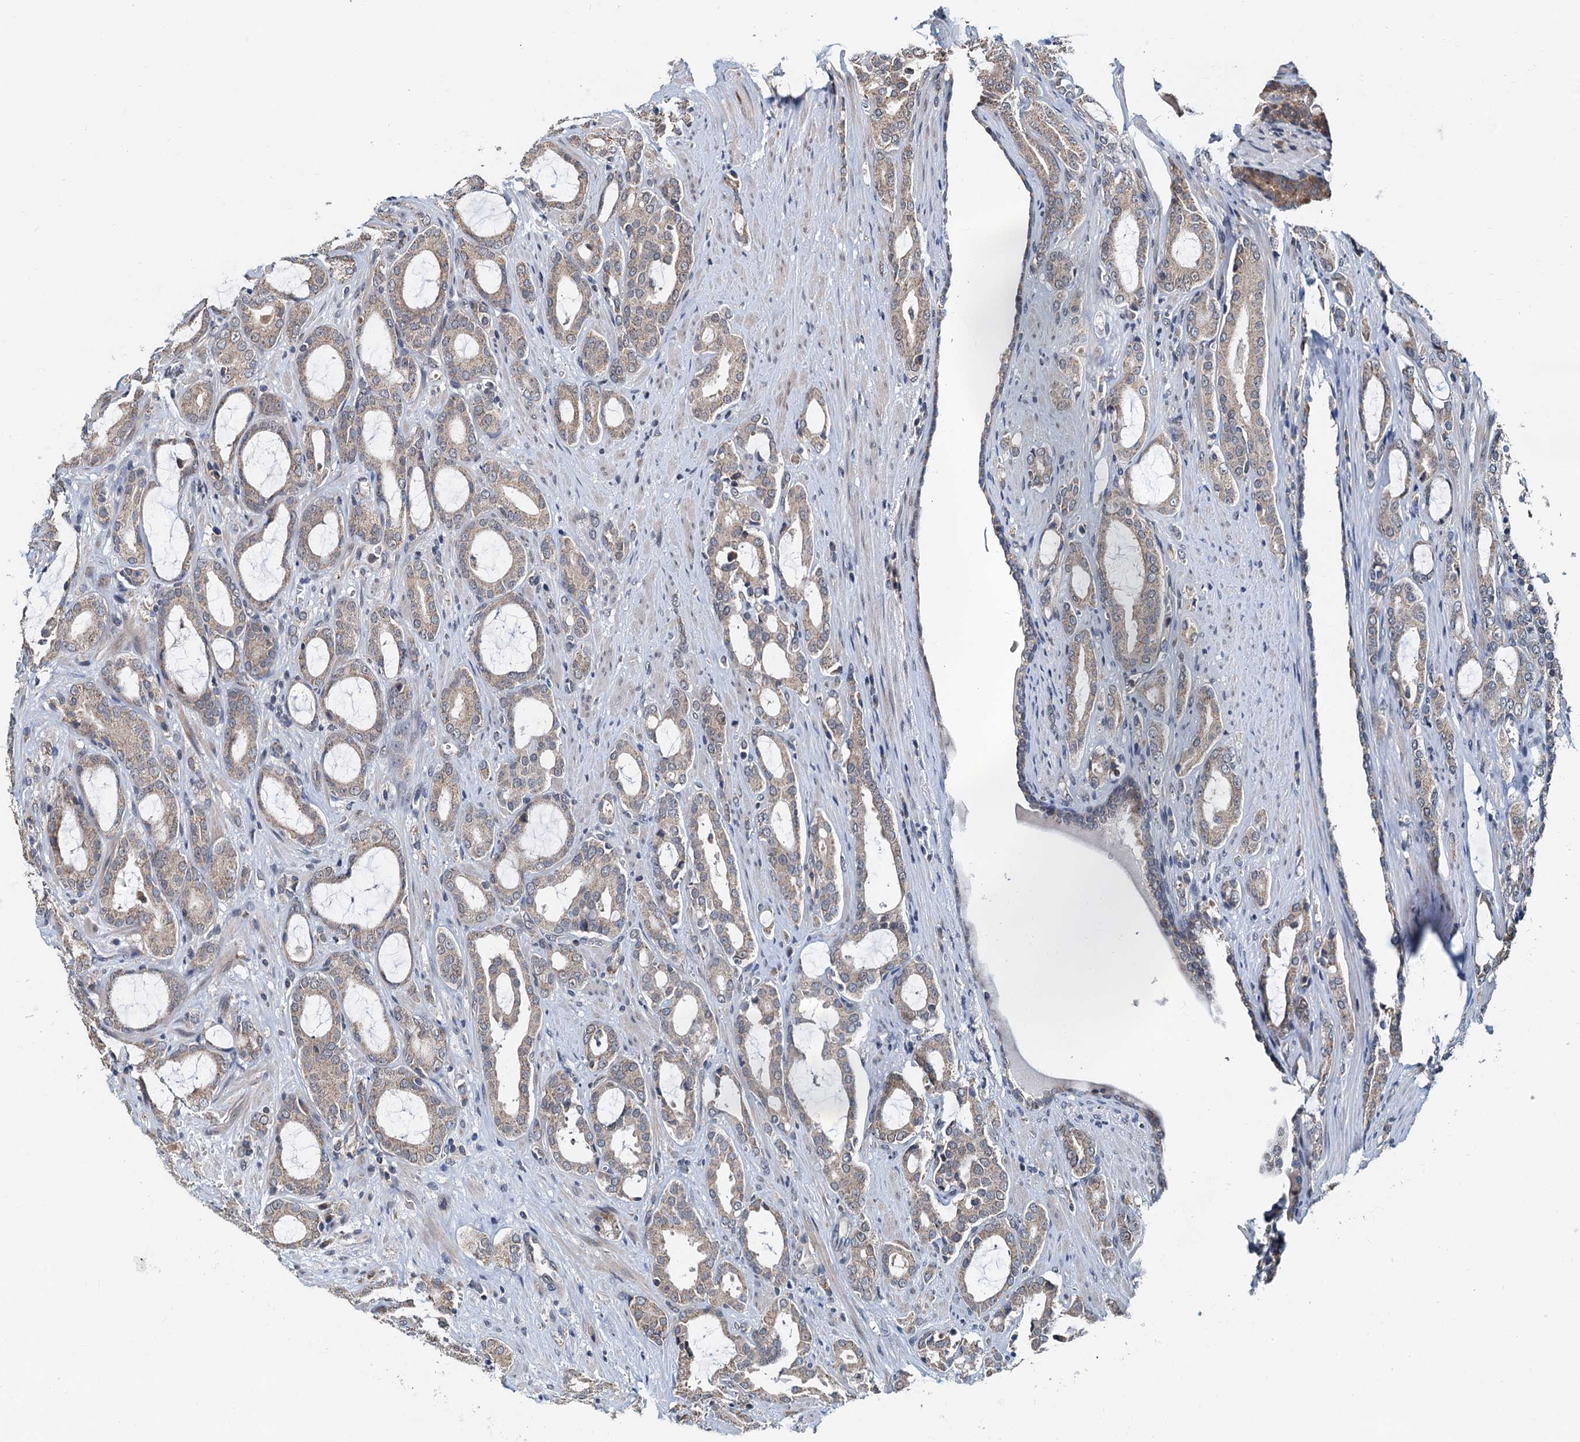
{"staining": {"intensity": "weak", "quantity": "25%-75%", "location": "cytoplasmic/membranous"}, "tissue": "prostate cancer", "cell_type": "Tumor cells", "image_type": "cancer", "snomed": [{"axis": "morphology", "description": "Adenocarcinoma, High grade"}, {"axis": "topography", "description": "Prostate"}], "caption": "Immunohistochemistry staining of adenocarcinoma (high-grade) (prostate), which shows low levels of weak cytoplasmic/membranous positivity in about 25%-75% of tumor cells indicating weak cytoplasmic/membranous protein positivity. The staining was performed using DAB (3,3'-diaminobenzidine) (brown) for protein detection and nuclei were counterstained in hematoxylin (blue).", "gene": "MCMBP", "patient": {"sex": "male", "age": 72}}